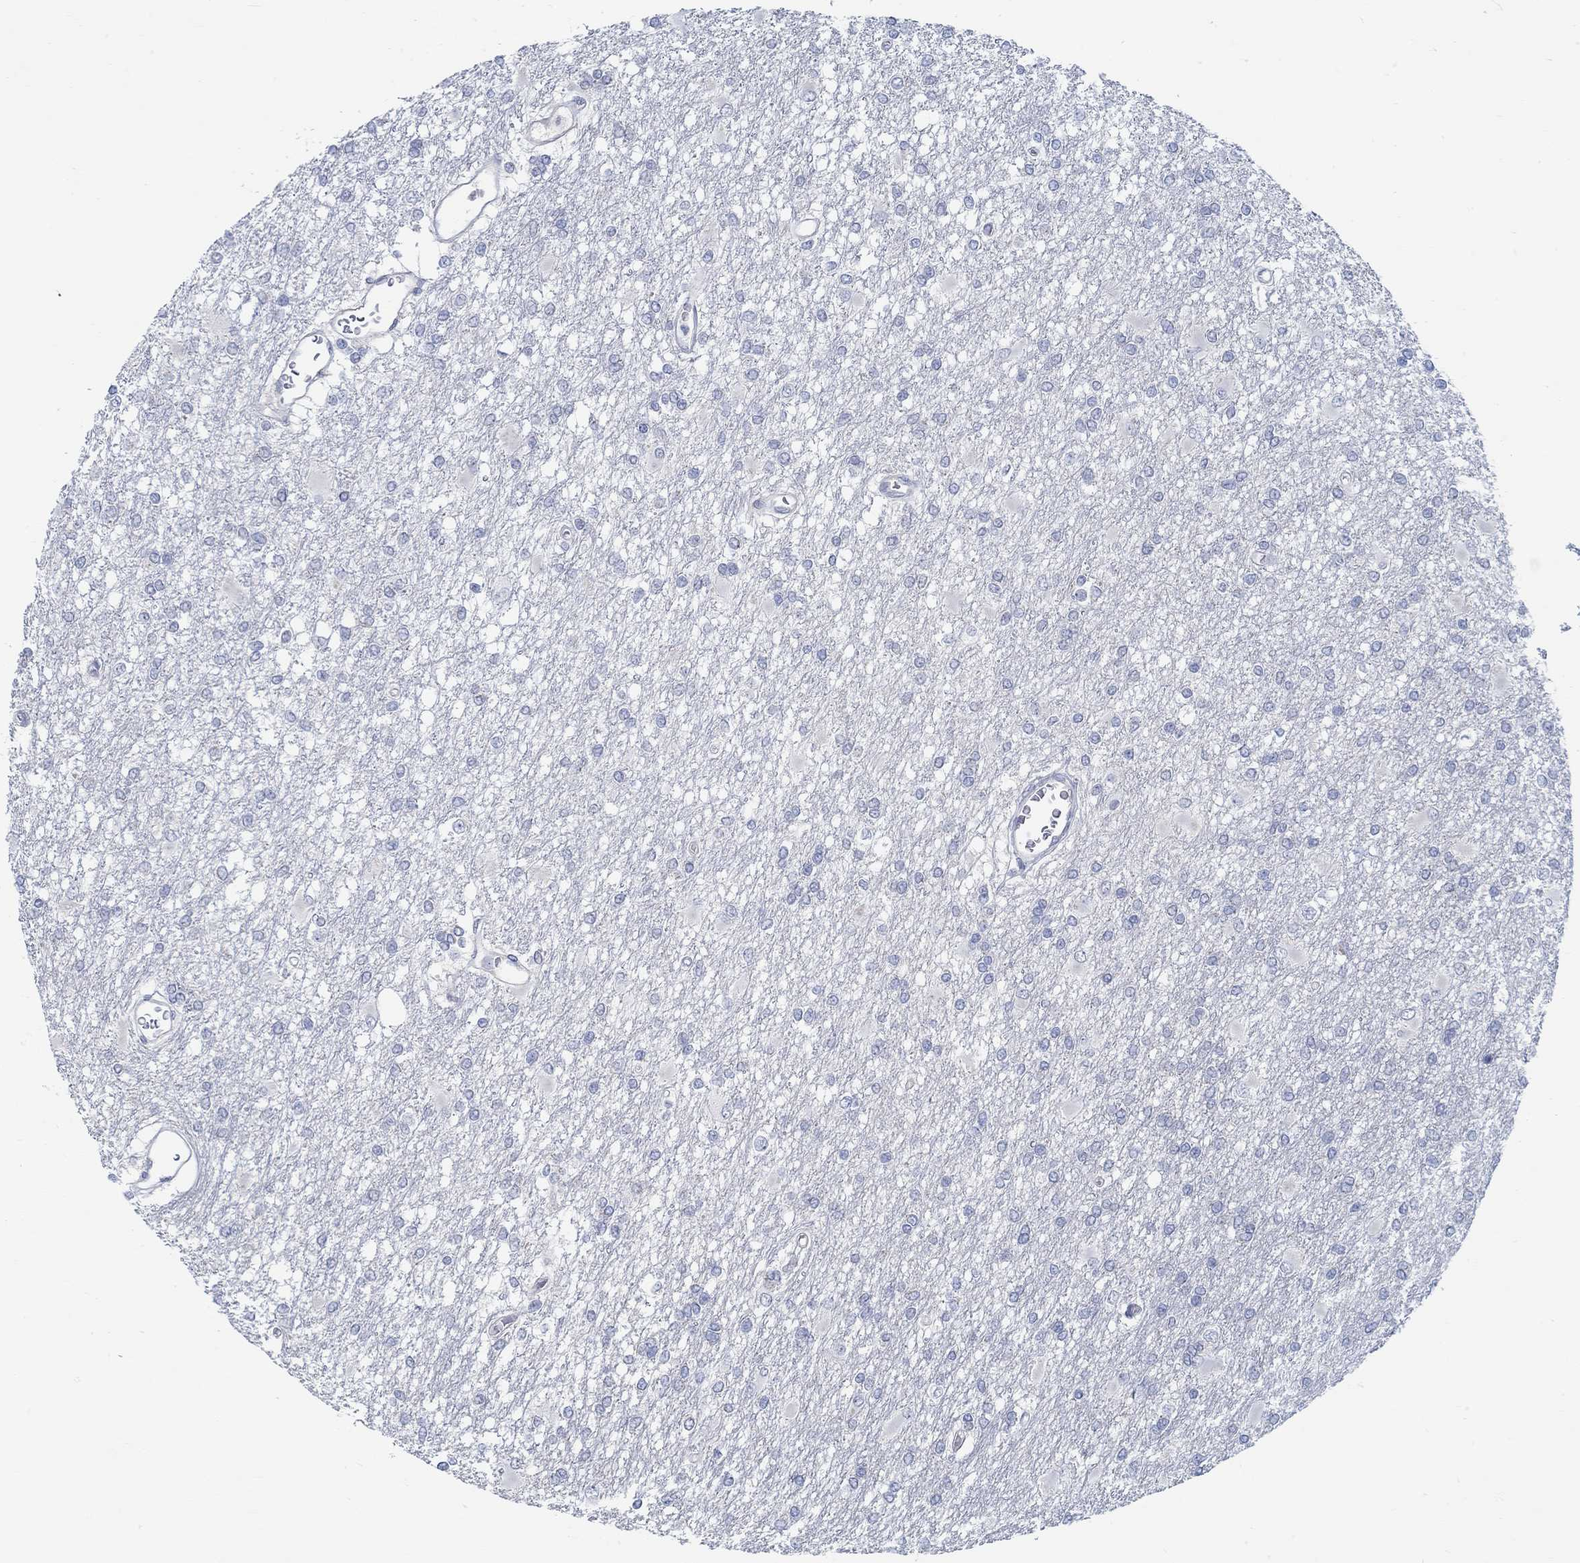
{"staining": {"intensity": "negative", "quantity": "none", "location": "none"}, "tissue": "glioma", "cell_type": "Tumor cells", "image_type": "cancer", "snomed": [{"axis": "morphology", "description": "Glioma, malignant, High grade"}, {"axis": "topography", "description": "Cerebral cortex"}], "caption": "Immunohistochemical staining of glioma demonstrates no significant staining in tumor cells. Nuclei are stained in blue.", "gene": "TEKT4", "patient": {"sex": "male", "age": 79}}